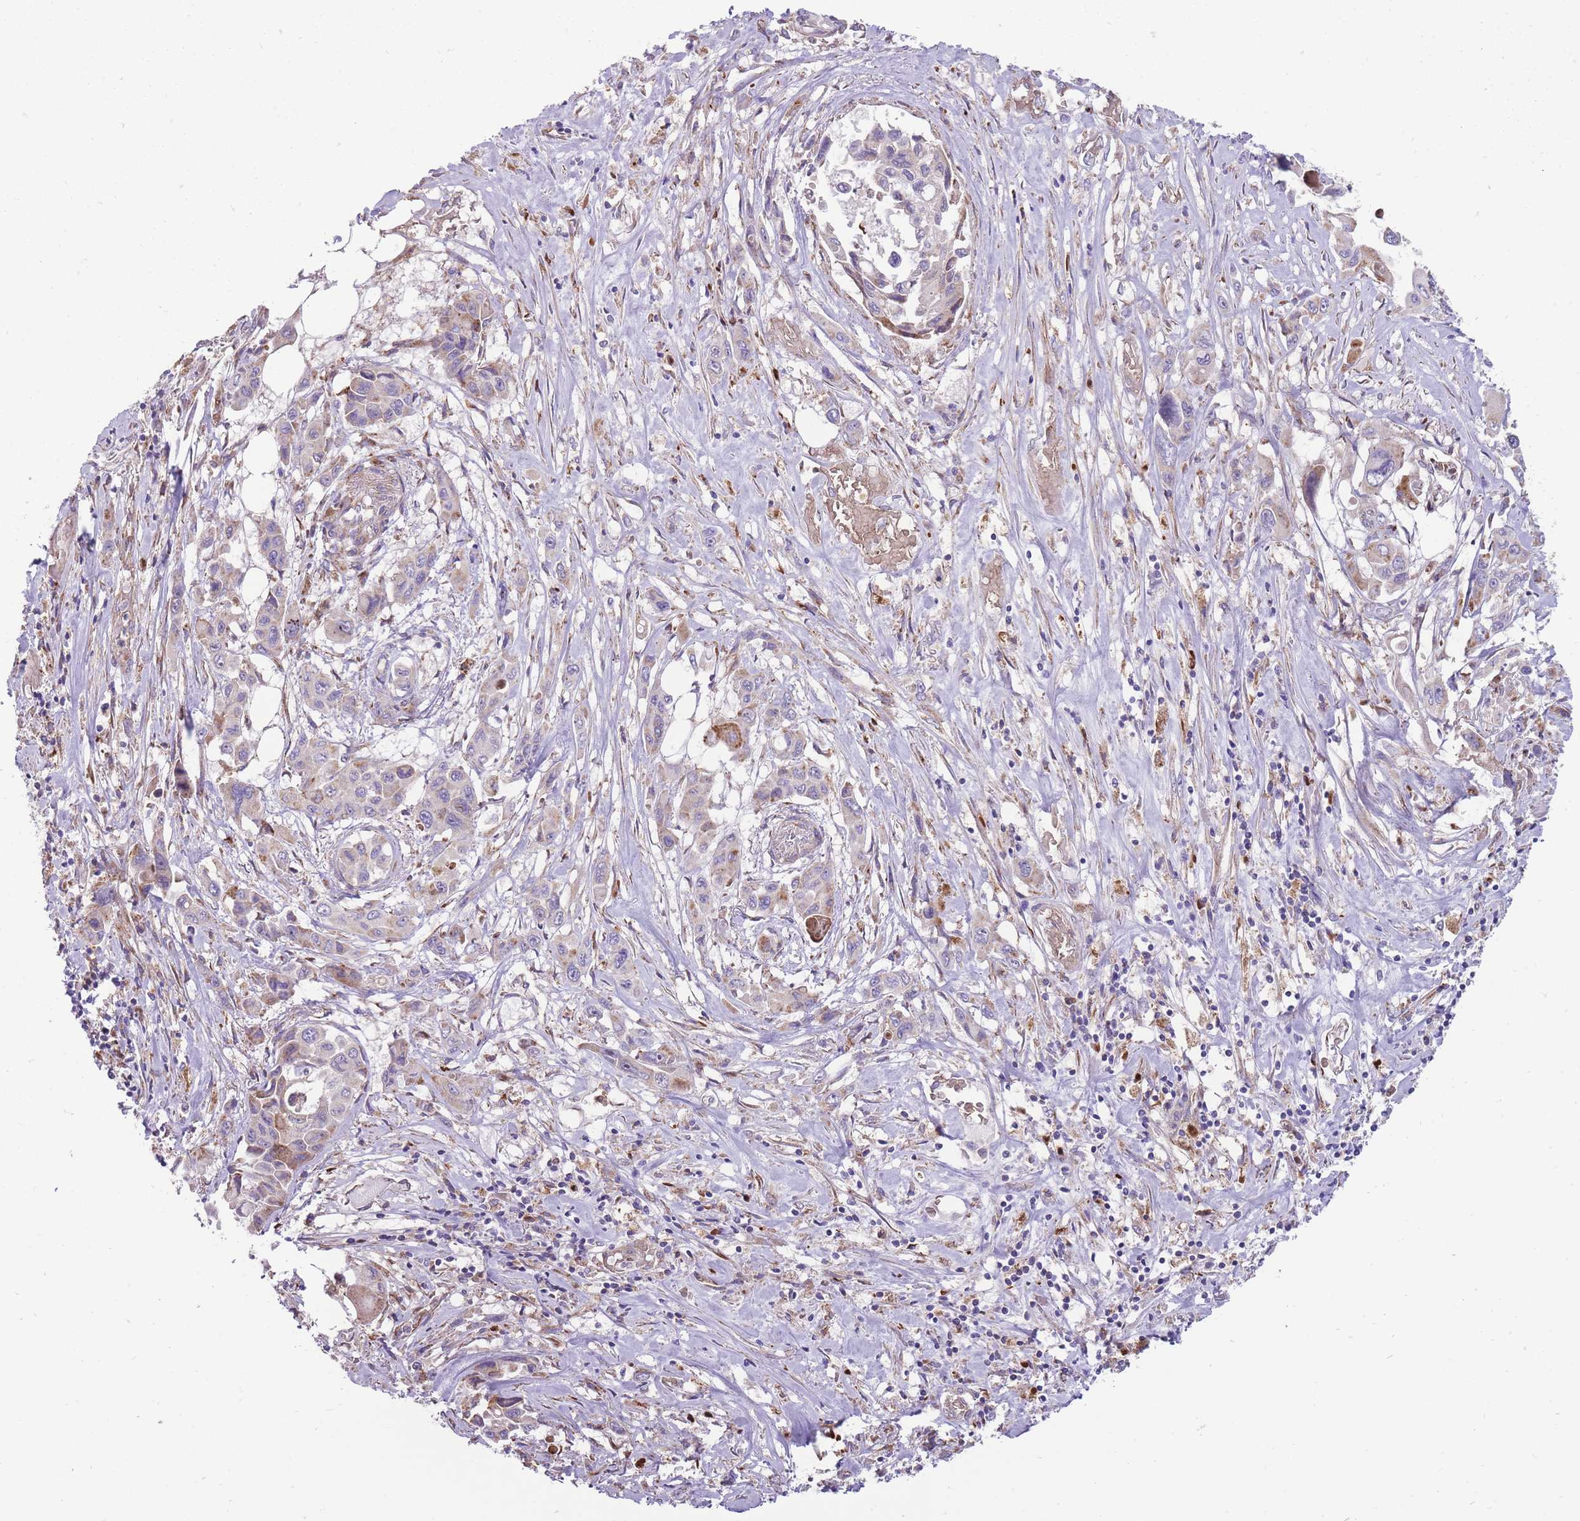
{"staining": {"intensity": "moderate", "quantity": "<25%", "location": "cytoplasmic/membranous"}, "tissue": "pancreatic cancer", "cell_type": "Tumor cells", "image_type": "cancer", "snomed": [{"axis": "morphology", "description": "Adenocarcinoma, NOS"}, {"axis": "topography", "description": "Pancreas"}], "caption": "Pancreatic adenocarcinoma tissue displays moderate cytoplasmic/membranous staining in approximately <25% of tumor cells, visualized by immunohistochemistry.", "gene": "ANKRD10", "patient": {"sex": "male", "age": 92}}